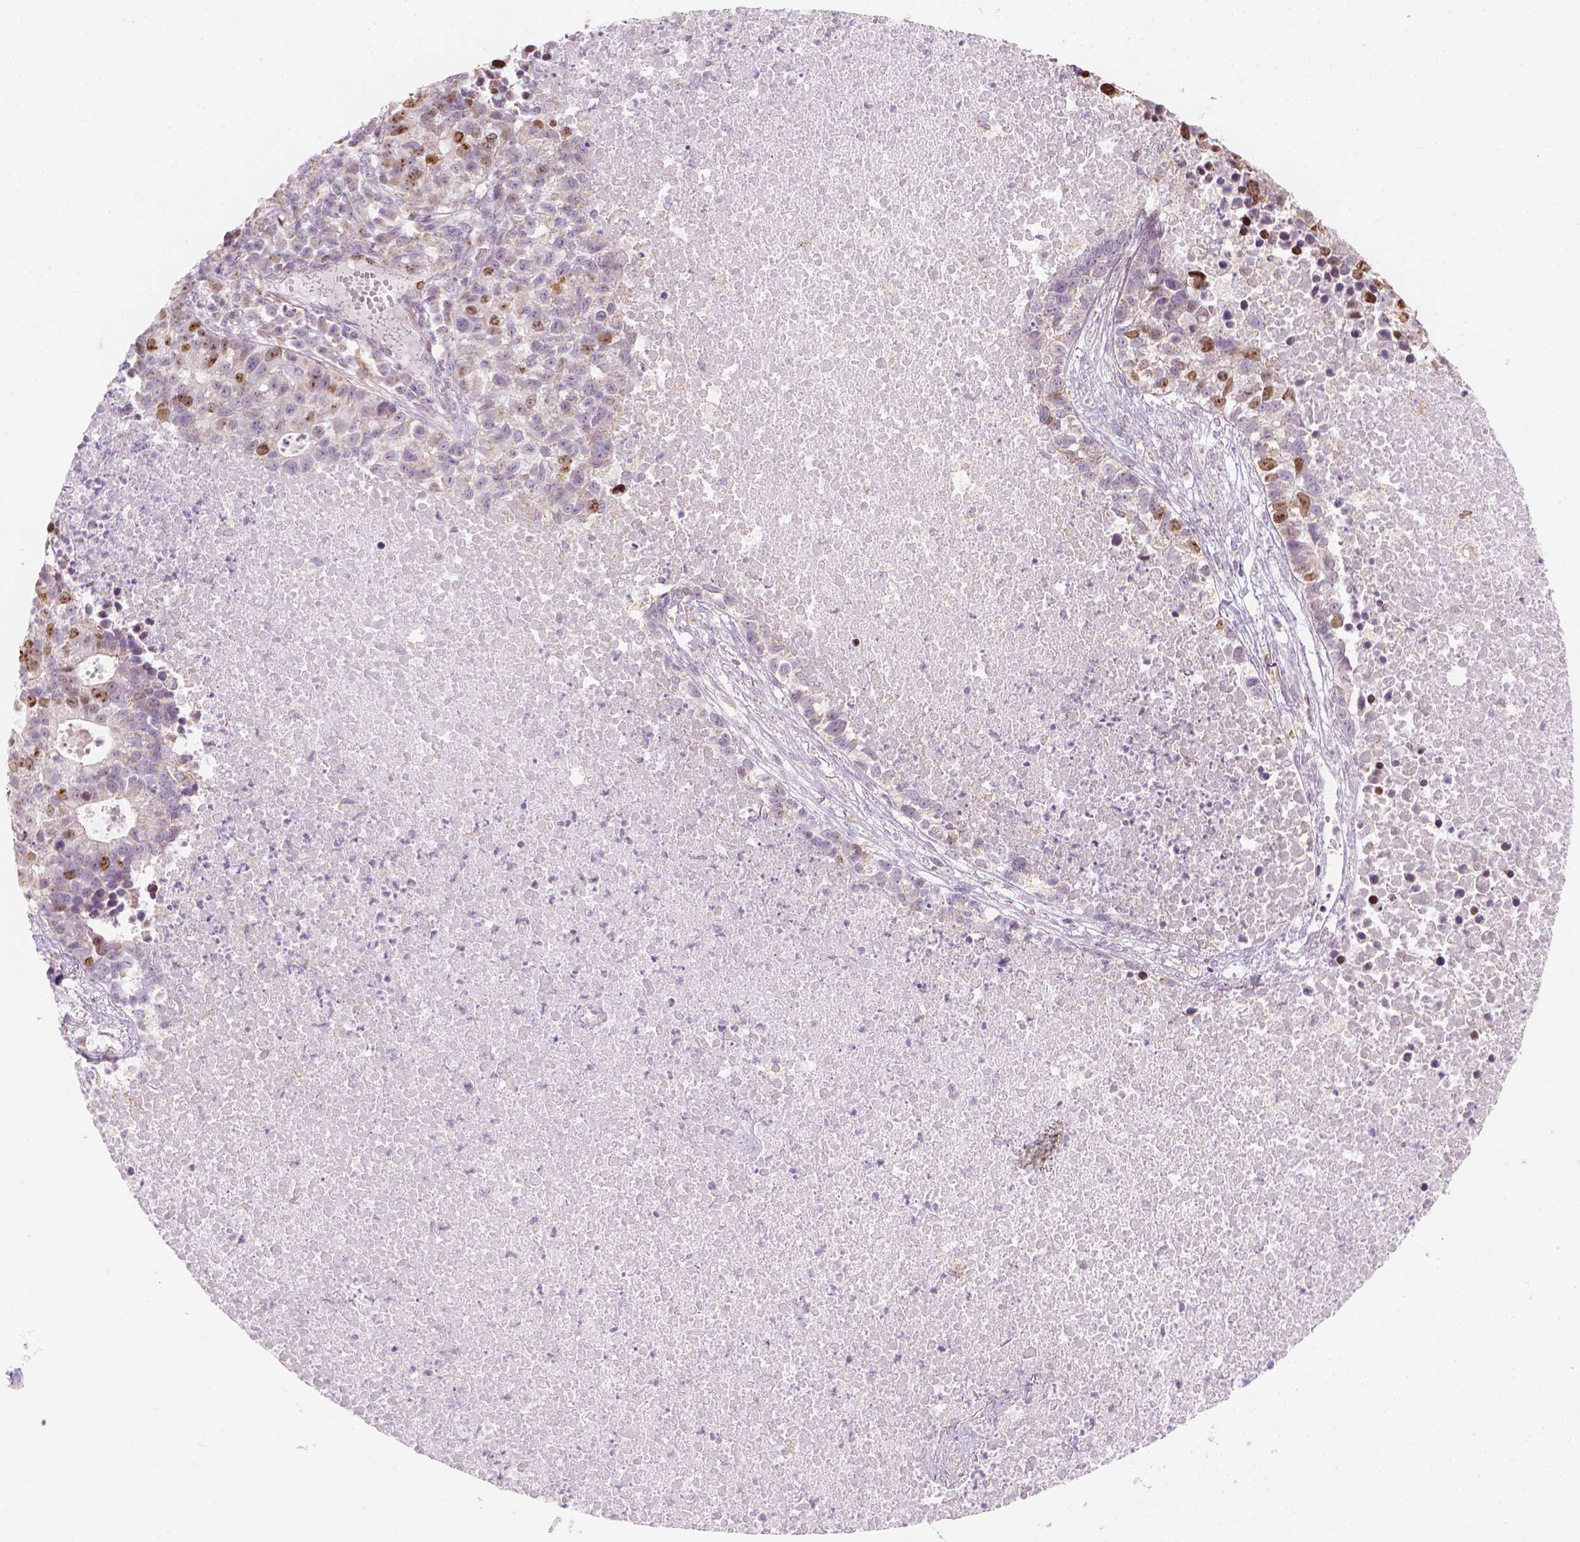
{"staining": {"intensity": "moderate", "quantity": "<25%", "location": "cytoplasmic/membranous,nuclear"}, "tissue": "lung cancer", "cell_type": "Tumor cells", "image_type": "cancer", "snomed": [{"axis": "morphology", "description": "Adenocarcinoma, NOS"}, {"axis": "topography", "description": "Lung"}], "caption": "Lung cancer stained with a protein marker shows moderate staining in tumor cells.", "gene": "LCA5", "patient": {"sex": "male", "age": 57}}